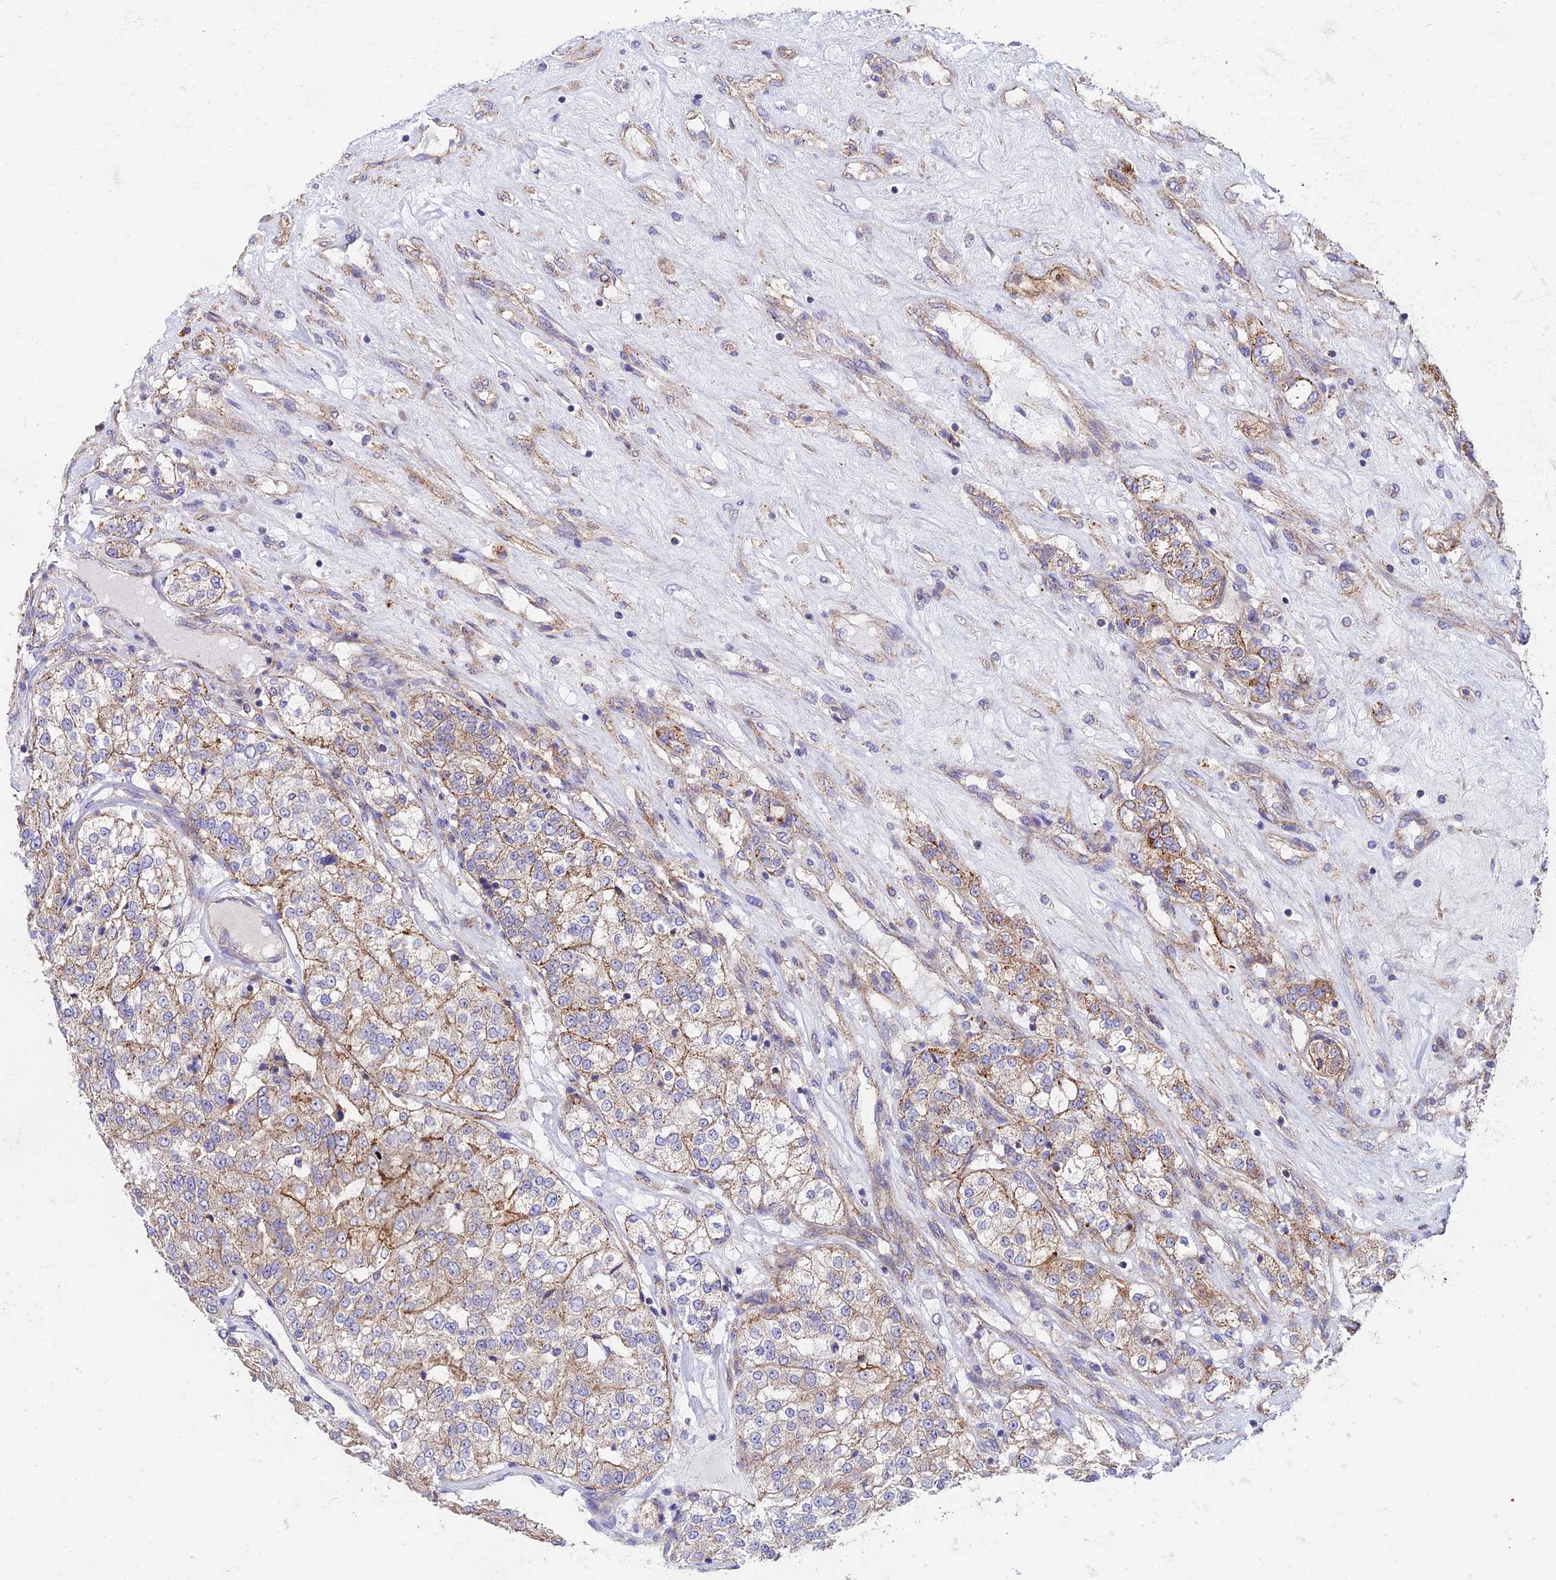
{"staining": {"intensity": "moderate", "quantity": "25%-75%", "location": "cytoplasmic/membranous"}, "tissue": "renal cancer", "cell_type": "Tumor cells", "image_type": "cancer", "snomed": [{"axis": "morphology", "description": "Adenocarcinoma, NOS"}, {"axis": "topography", "description": "Kidney"}], "caption": "This is a photomicrograph of immunohistochemistry (IHC) staining of renal cancer (adenocarcinoma), which shows moderate expression in the cytoplasmic/membranous of tumor cells.", "gene": "QRFP", "patient": {"sex": "female", "age": 63}}